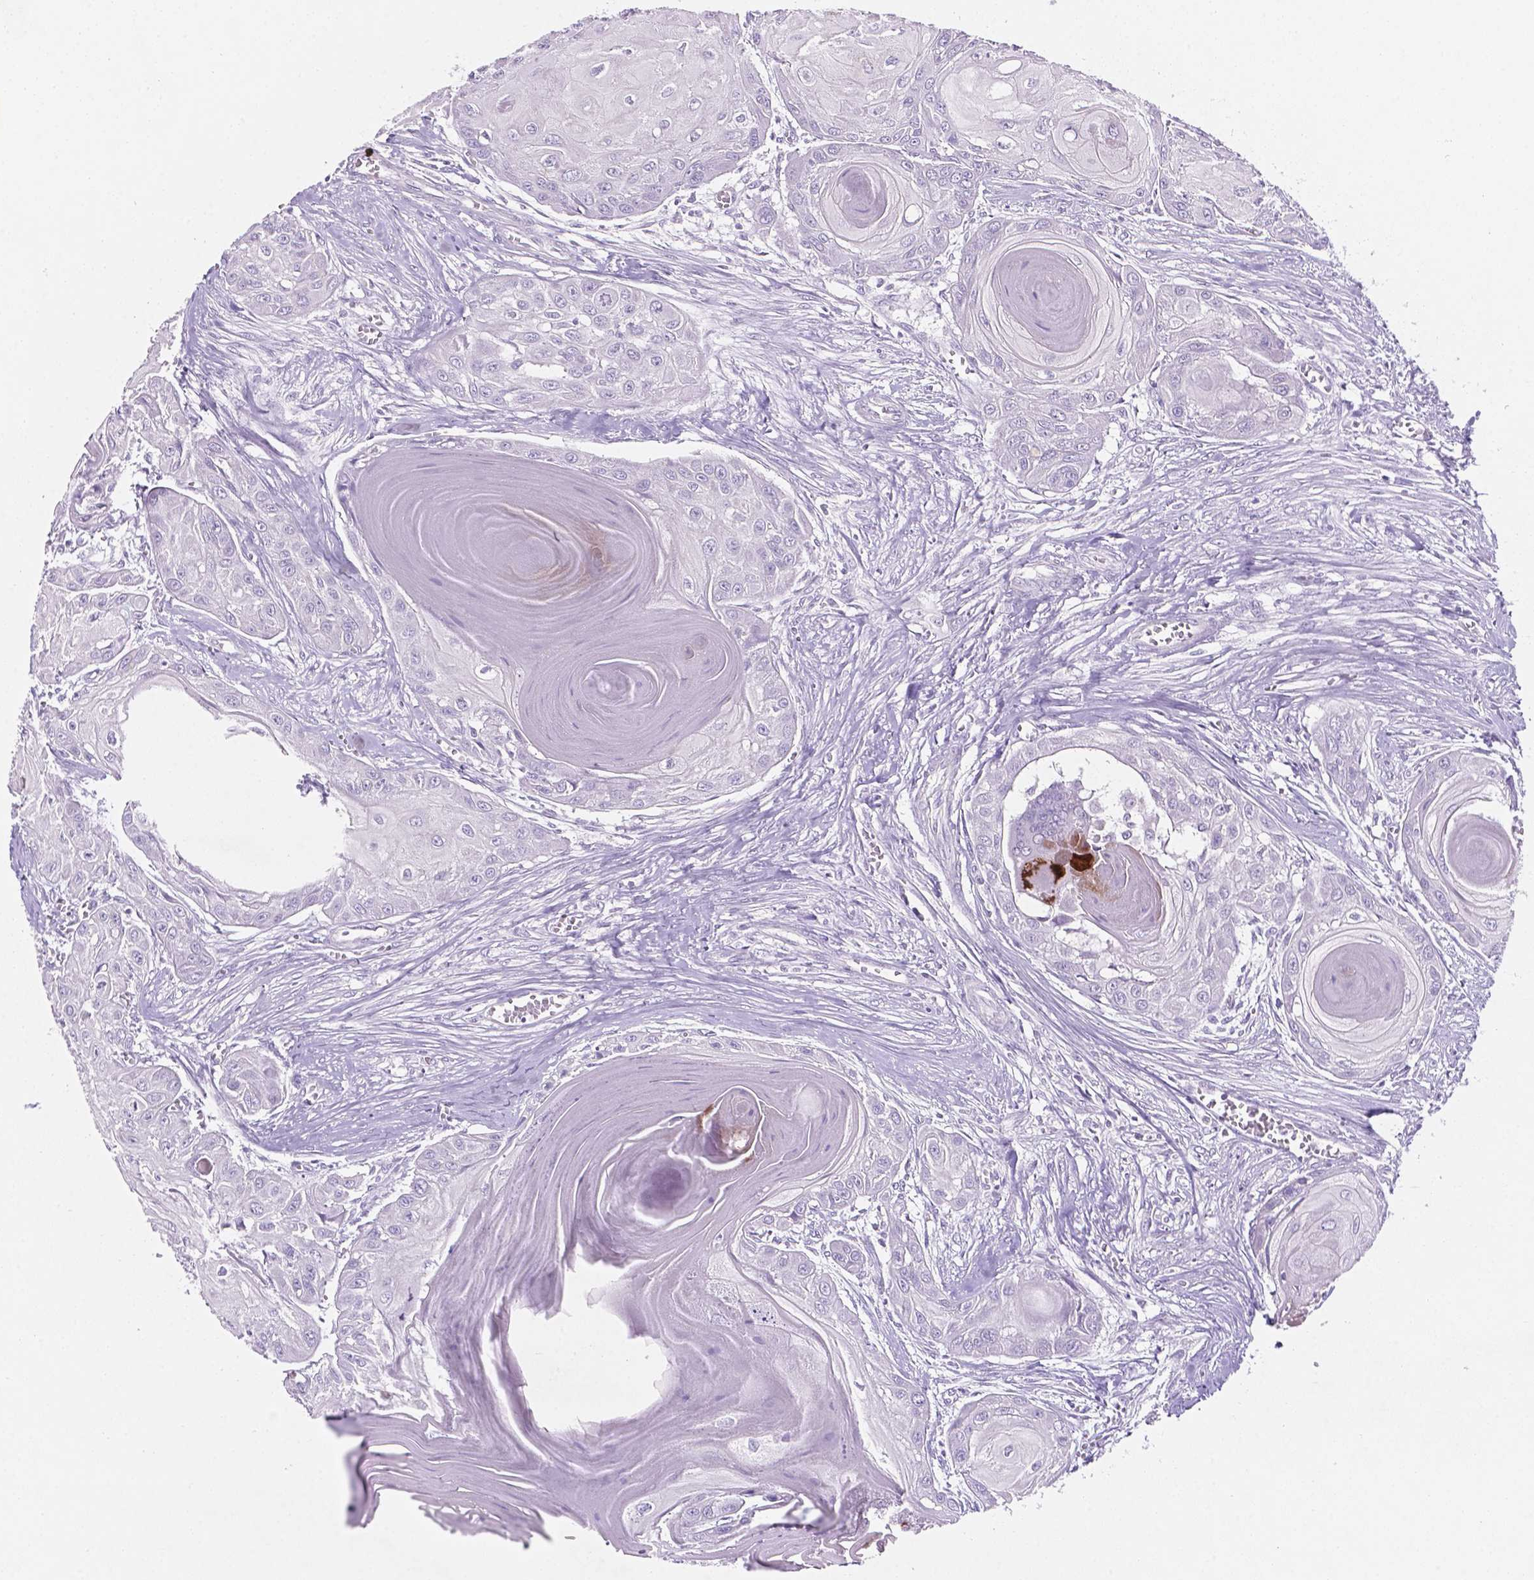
{"staining": {"intensity": "negative", "quantity": "none", "location": "none"}, "tissue": "head and neck cancer", "cell_type": "Tumor cells", "image_type": "cancer", "snomed": [{"axis": "morphology", "description": "Squamous cell carcinoma, NOS"}, {"axis": "topography", "description": "Oral tissue"}, {"axis": "topography", "description": "Head-Neck"}], "caption": "This photomicrograph is of head and neck squamous cell carcinoma stained with immunohistochemistry to label a protein in brown with the nuclei are counter-stained blue. There is no expression in tumor cells.", "gene": "EBLN2", "patient": {"sex": "male", "age": 71}}